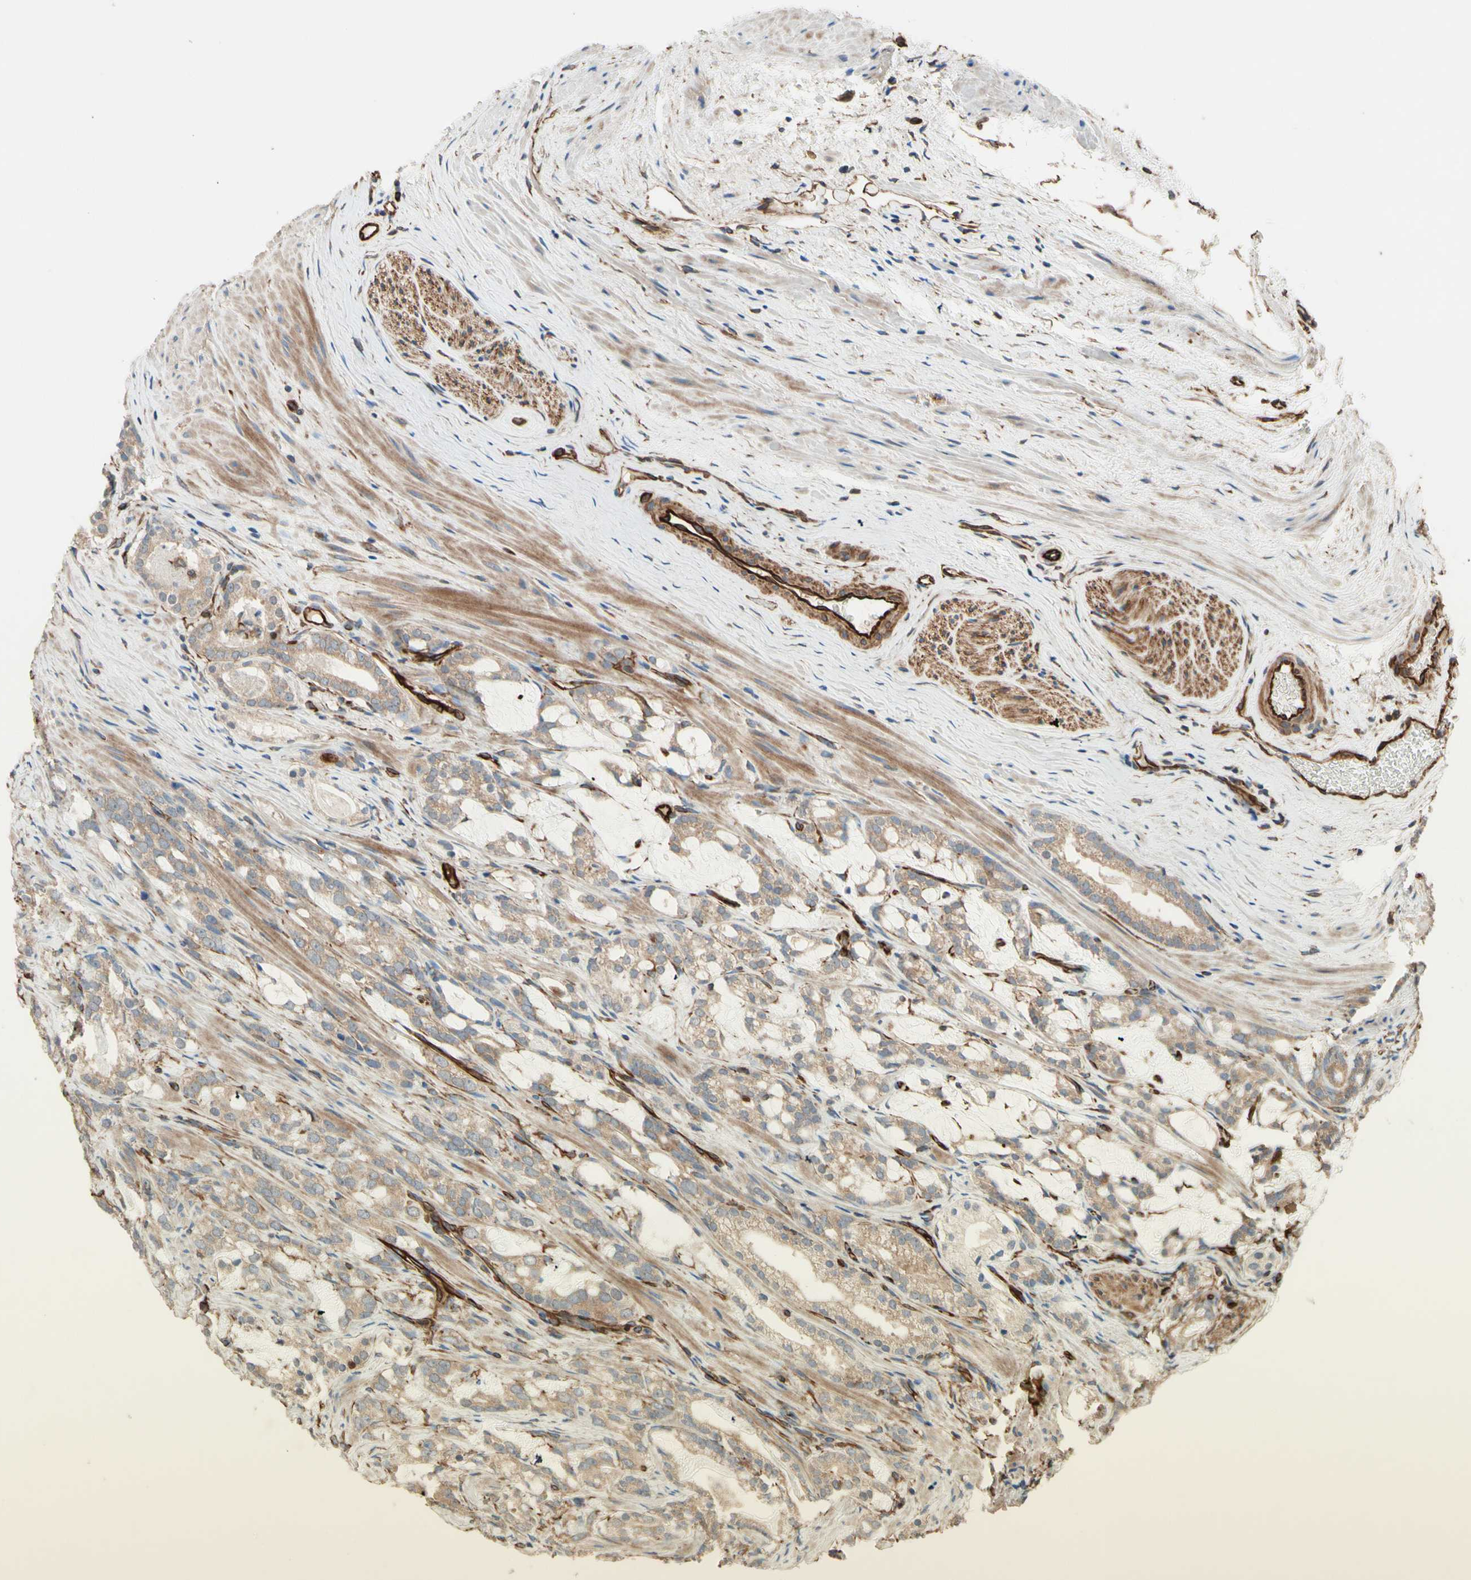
{"staining": {"intensity": "weak", "quantity": ">75%", "location": "cytoplasmic/membranous"}, "tissue": "prostate cancer", "cell_type": "Tumor cells", "image_type": "cancer", "snomed": [{"axis": "morphology", "description": "Adenocarcinoma, Low grade"}, {"axis": "topography", "description": "Prostate"}], "caption": "The immunohistochemical stain labels weak cytoplasmic/membranous expression in tumor cells of prostate cancer tissue.", "gene": "TRAF2", "patient": {"sex": "male", "age": 59}}